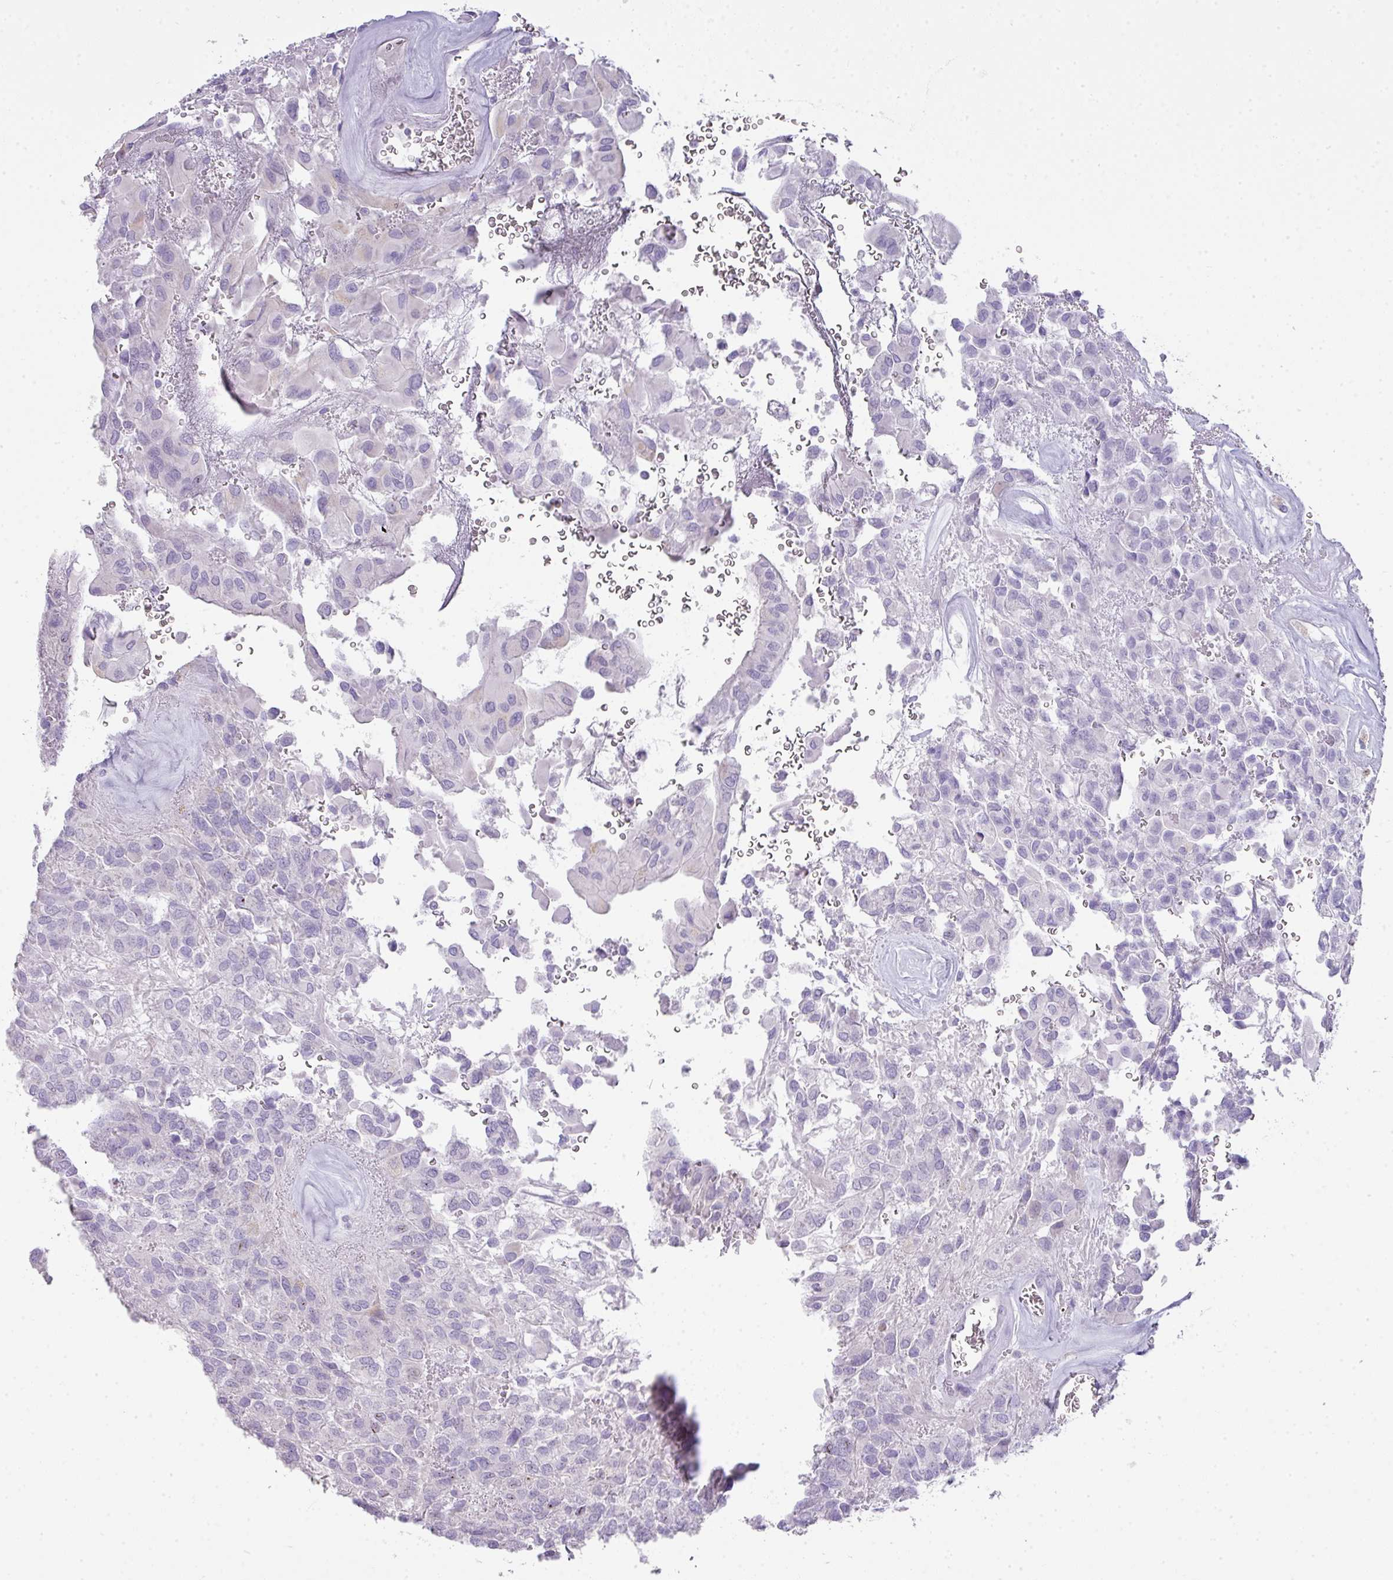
{"staining": {"intensity": "negative", "quantity": "none", "location": "none"}, "tissue": "glioma", "cell_type": "Tumor cells", "image_type": "cancer", "snomed": [{"axis": "morphology", "description": "Glioma, malignant, Low grade"}, {"axis": "topography", "description": "Brain"}], "caption": "The histopathology image exhibits no staining of tumor cells in glioma.", "gene": "GLI4", "patient": {"sex": "male", "age": 56}}